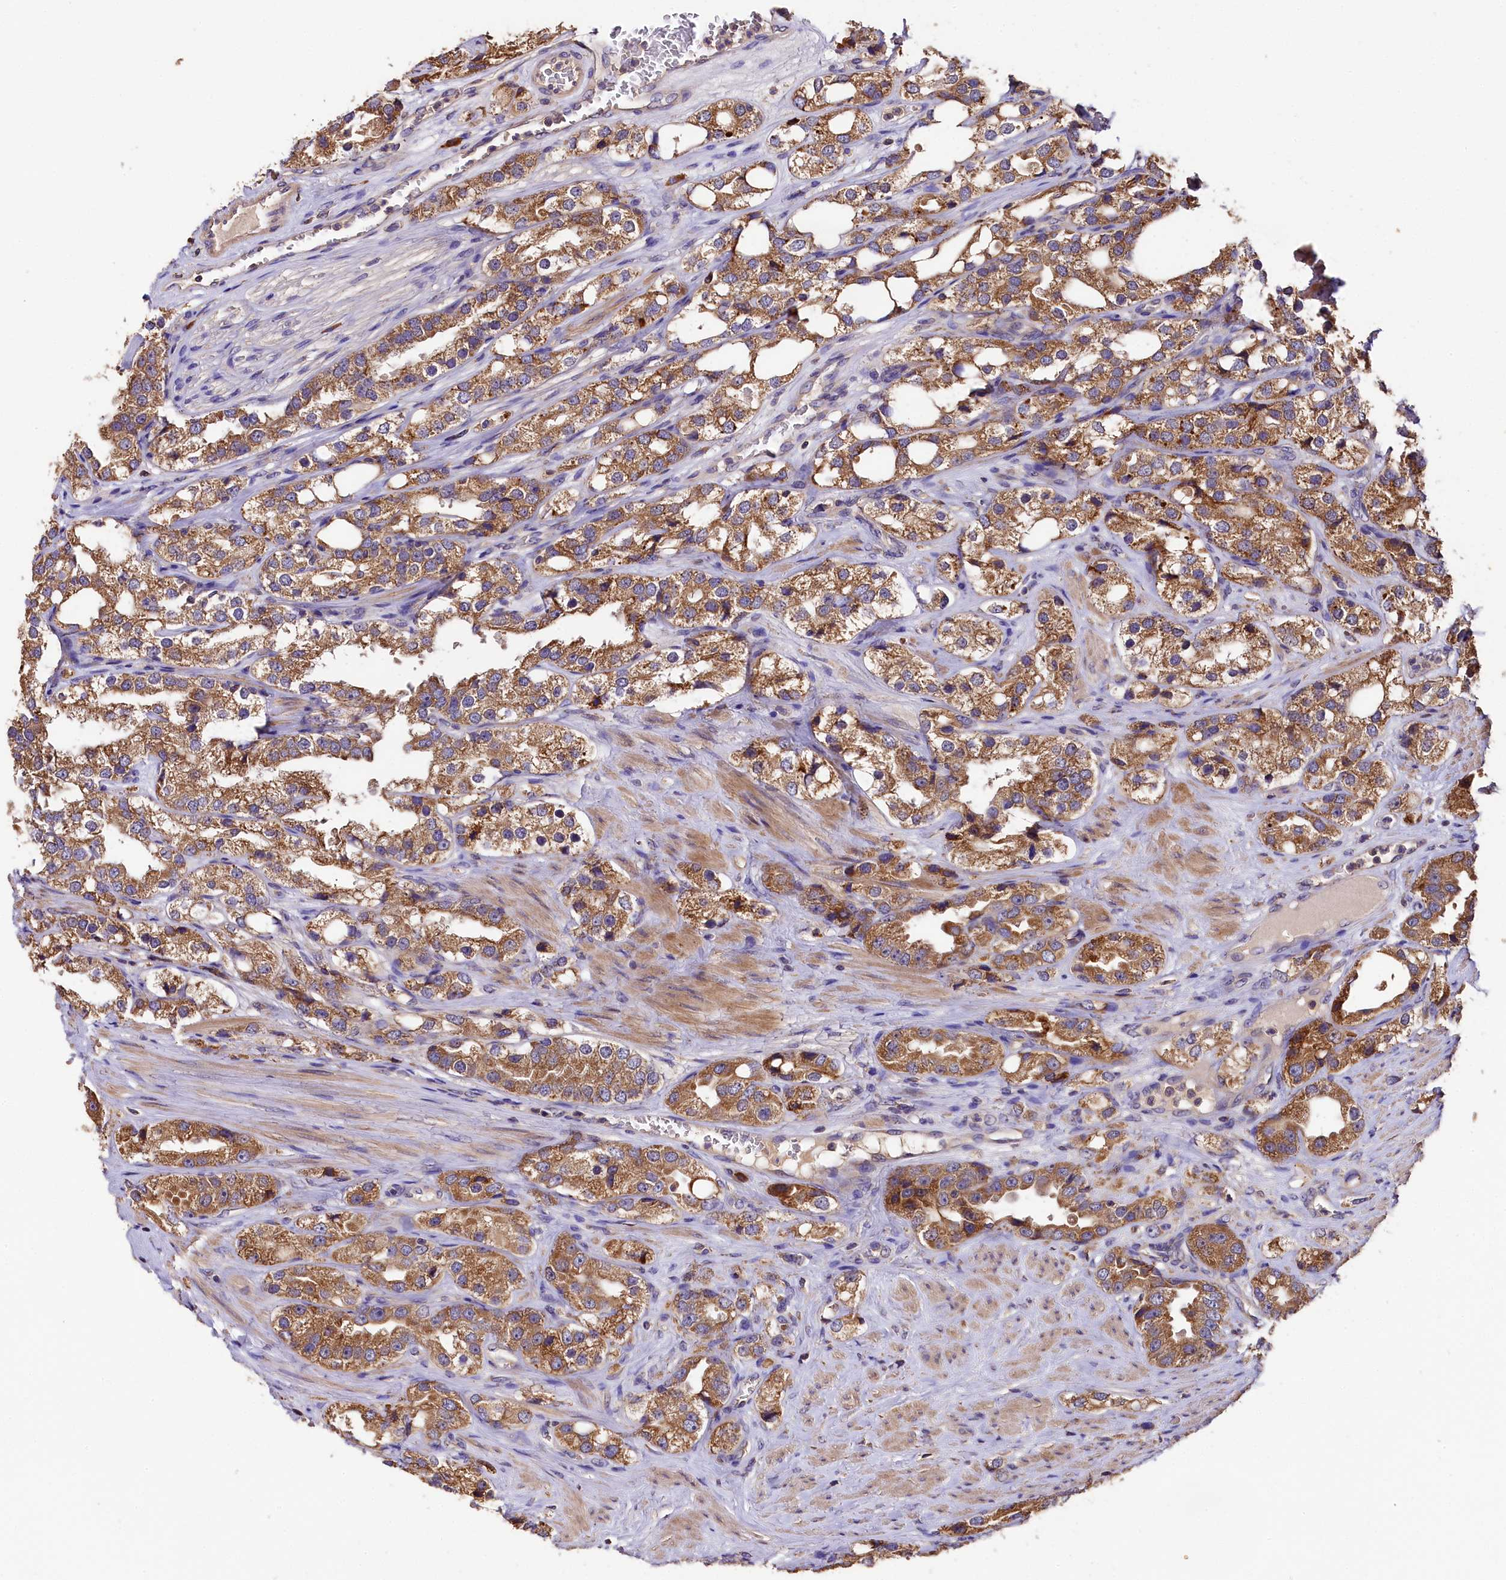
{"staining": {"intensity": "moderate", "quantity": ">75%", "location": "cytoplasmic/membranous"}, "tissue": "prostate cancer", "cell_type": "Tumor cells", "image_type": "cancer", "snomed": [{"axis": "morphology", "description": "Adenocarcinoma, NOS"}, {"axis": "topography", "description": "Prostate"}], "caption": "Moderate cytoplasmic/membranous positivity for a protein is appreciated in approximately >75% of tumor cells of adenocarcinoma (prostate) using IHC.", "gene": "ENKD1", "patient": {"sex": "male", "age": 79}}